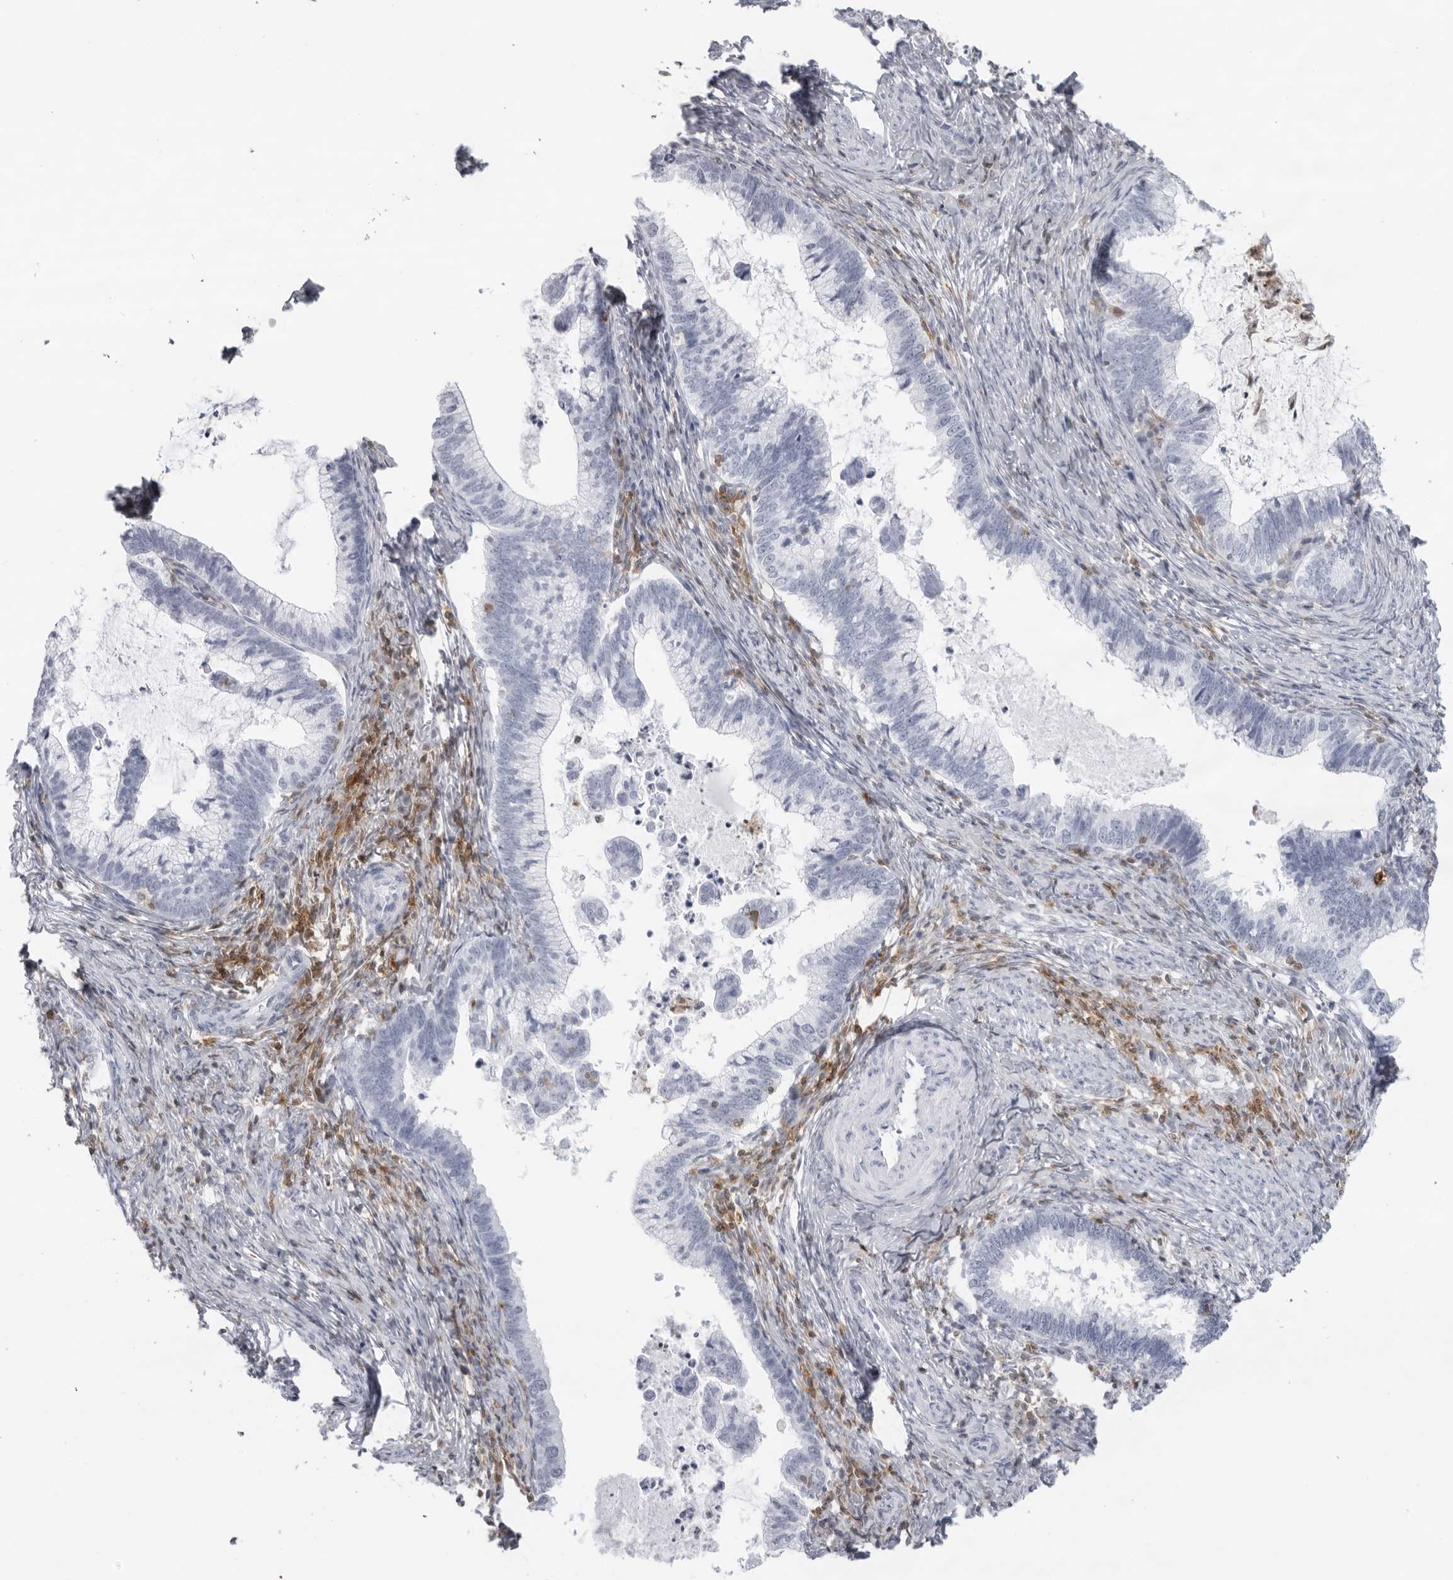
{"staining": {"intensity": "negative", "quantity": "none", "location": "none"}, "tissue": "cervical cancer", "cell_type": "Tumor cells", "image_type": "cancer", "snomed": [{"axis": "morphology", "description": "Adenocarcinoma, NOS"}, {"axis": "topography", "description": "Cervix"}], "caption": "Immunohistochemistry histopathology image of neoplastic tissue: cervical adenocarcinoma stained with DAB displays no significant protein staining in tumor cells. (Immunohistochemistry (ihc), brightfield microscopy, high magnification).", "gene": "FMNL1", "patient": {"sex": "female", "age": 36}}